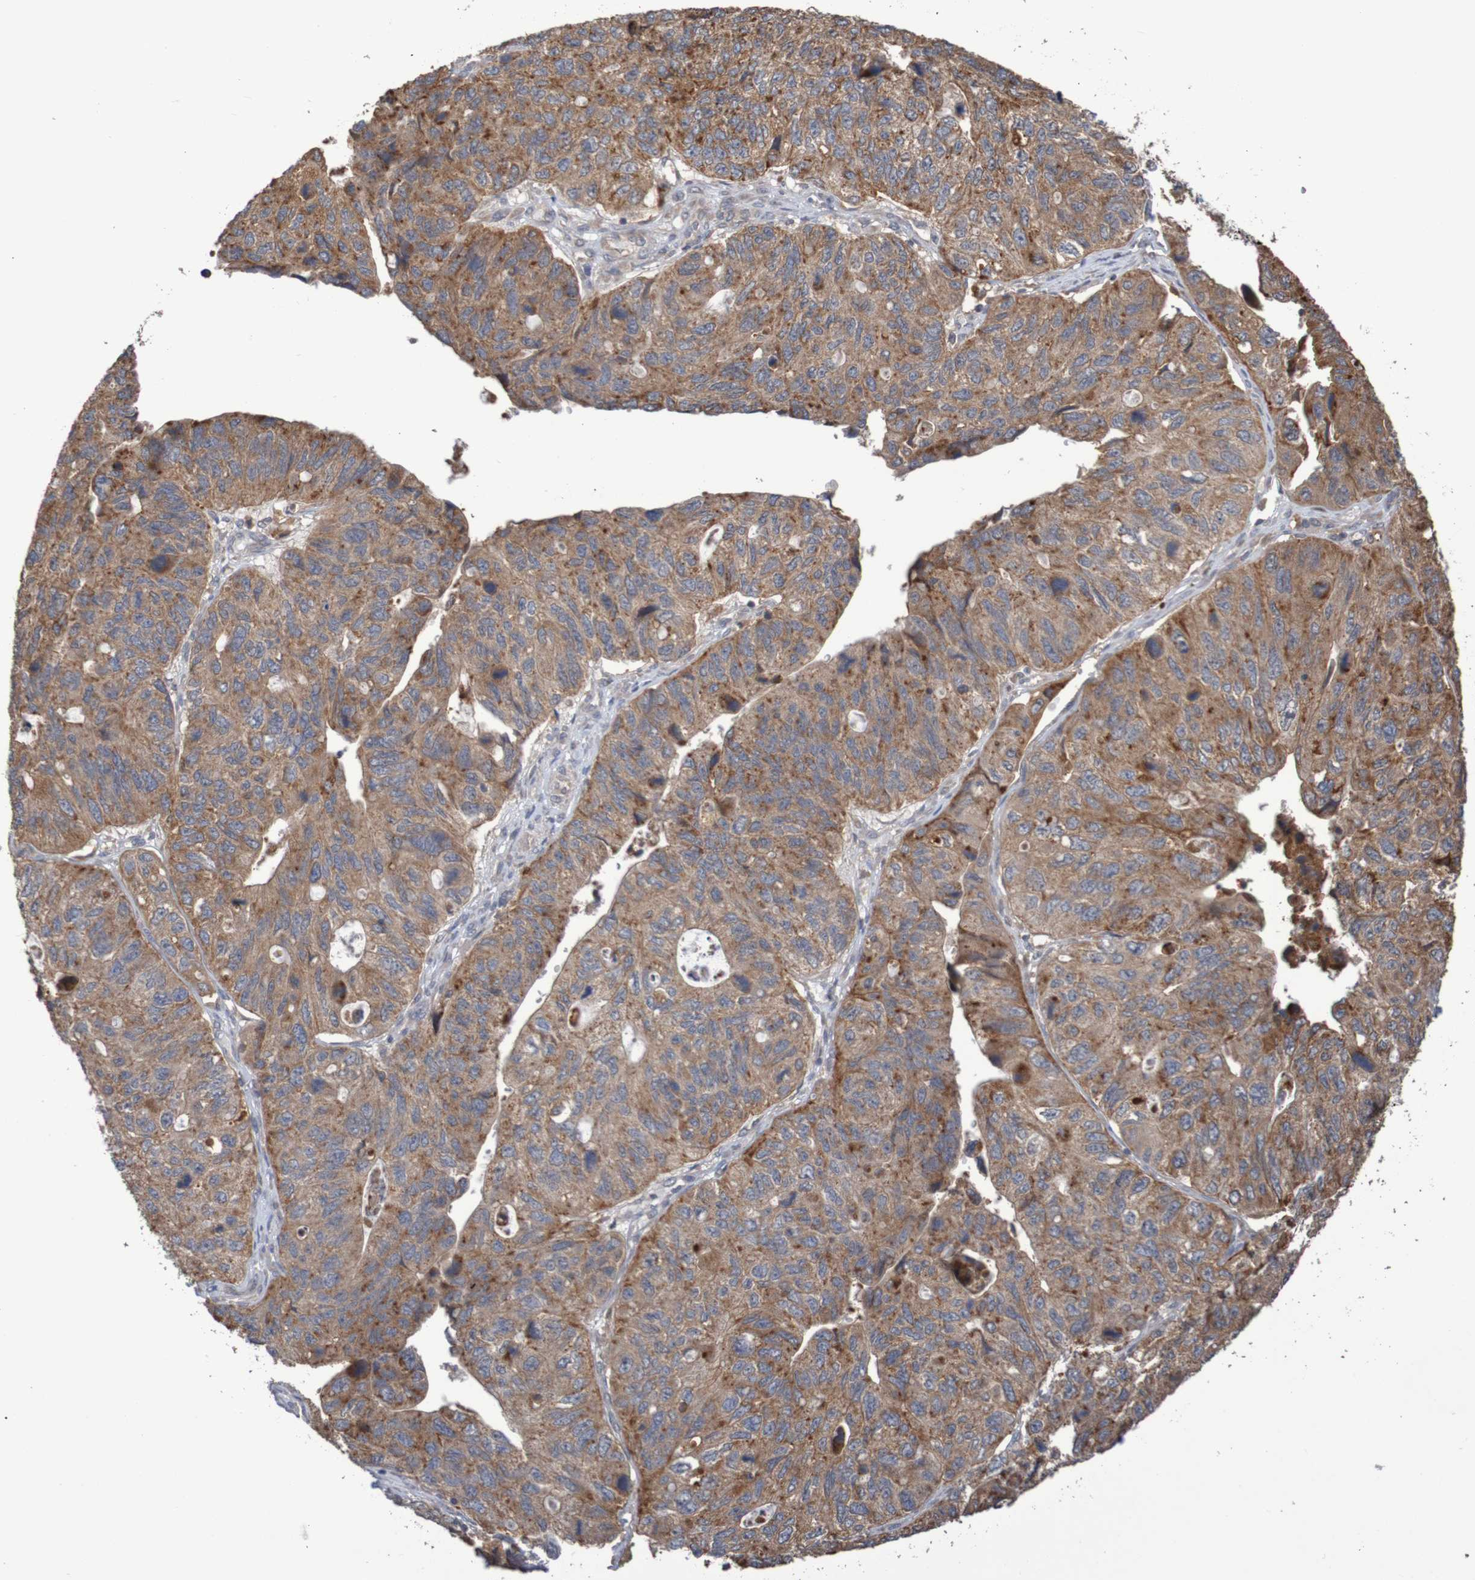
{"staining": {"intensity": "moderate", "quantity": ">75%", "location": "cytoplasmic/membranous"}, "tissue": "stomach cancer", "cell_type": "Tumor cells", "image_type": "cancer", "snomed": [{"axis": "morphology", "description": "Adenocarcinoma, NOS"}, {"axis": "topography", "description": "Stomach"}], "caption": "IHC (DAB (3,3'-diaminobenzidine)) staining of stomach cancer reveals moderate cytoplasmic/membranous protein expression in about >75% of tumor cells.", "gene": "PHYH", "patient": {"sex": "male", "age": 59}}